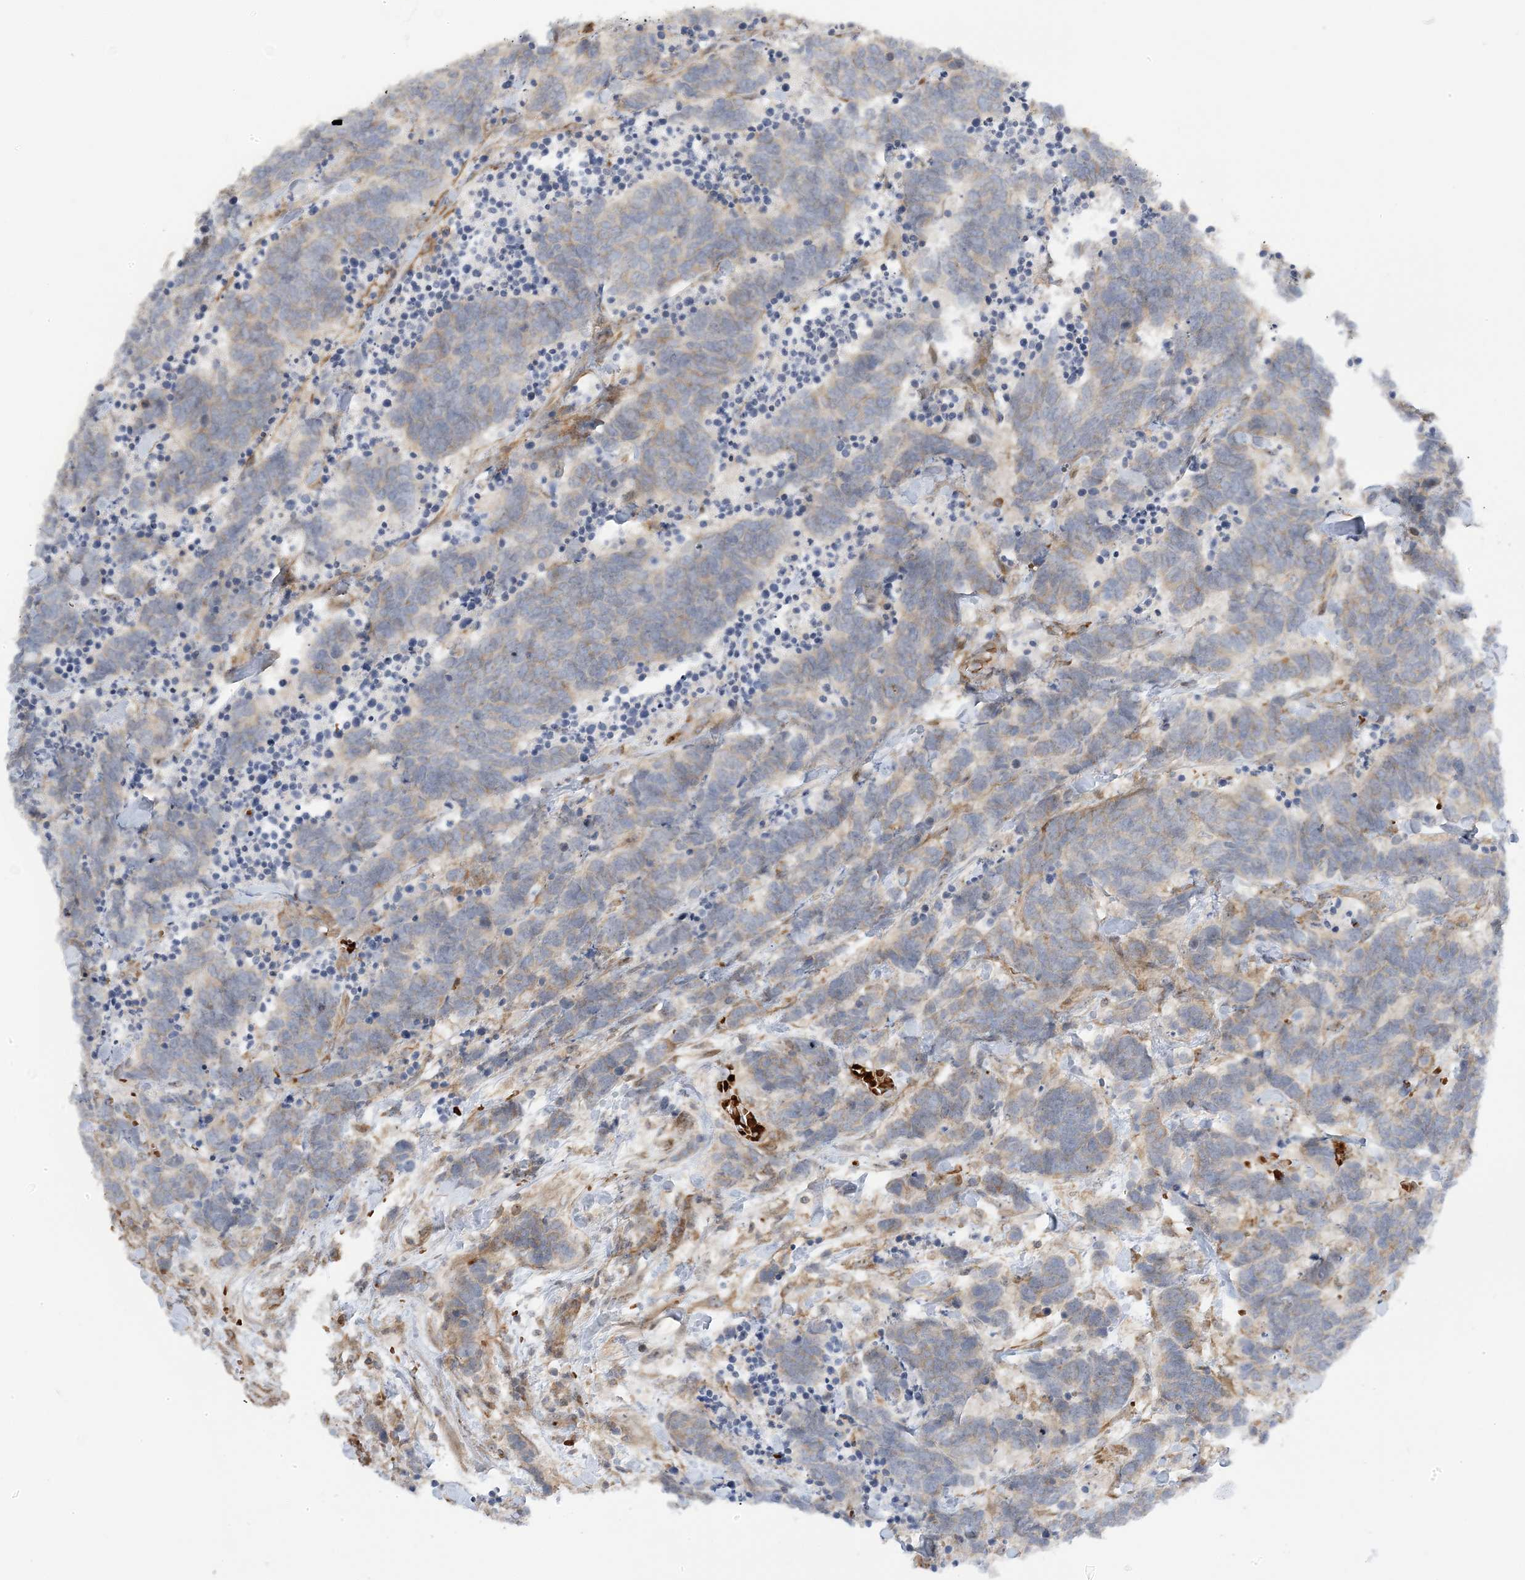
{"staining": {"intensity": "weak", "quantity": "<25%", "location": "cytoplasmic/membranous"}, "tissue": "carcinoid", "cell_type": "Tumor cells", "image_type": "cancer", "snomed": [{"axis": "morphology", "description": "Carcinoma, NOS"}, {"axis": "morphology", "description": "Carcinoid, malignant, NOS"}, {"axis": "topography", "description": "Urinary bladder"}], "caption": "High magnification brightfield microscopy of carcinoid stained with DAB (brown) and counterstained with hematoxylin (blue): tumor cells show no significant positivity. (DAB IHC visualized using brightfield microscopy, high magnification).", "gene": "MAP7D3", "patient": {"sex": "male", "age": 57}}